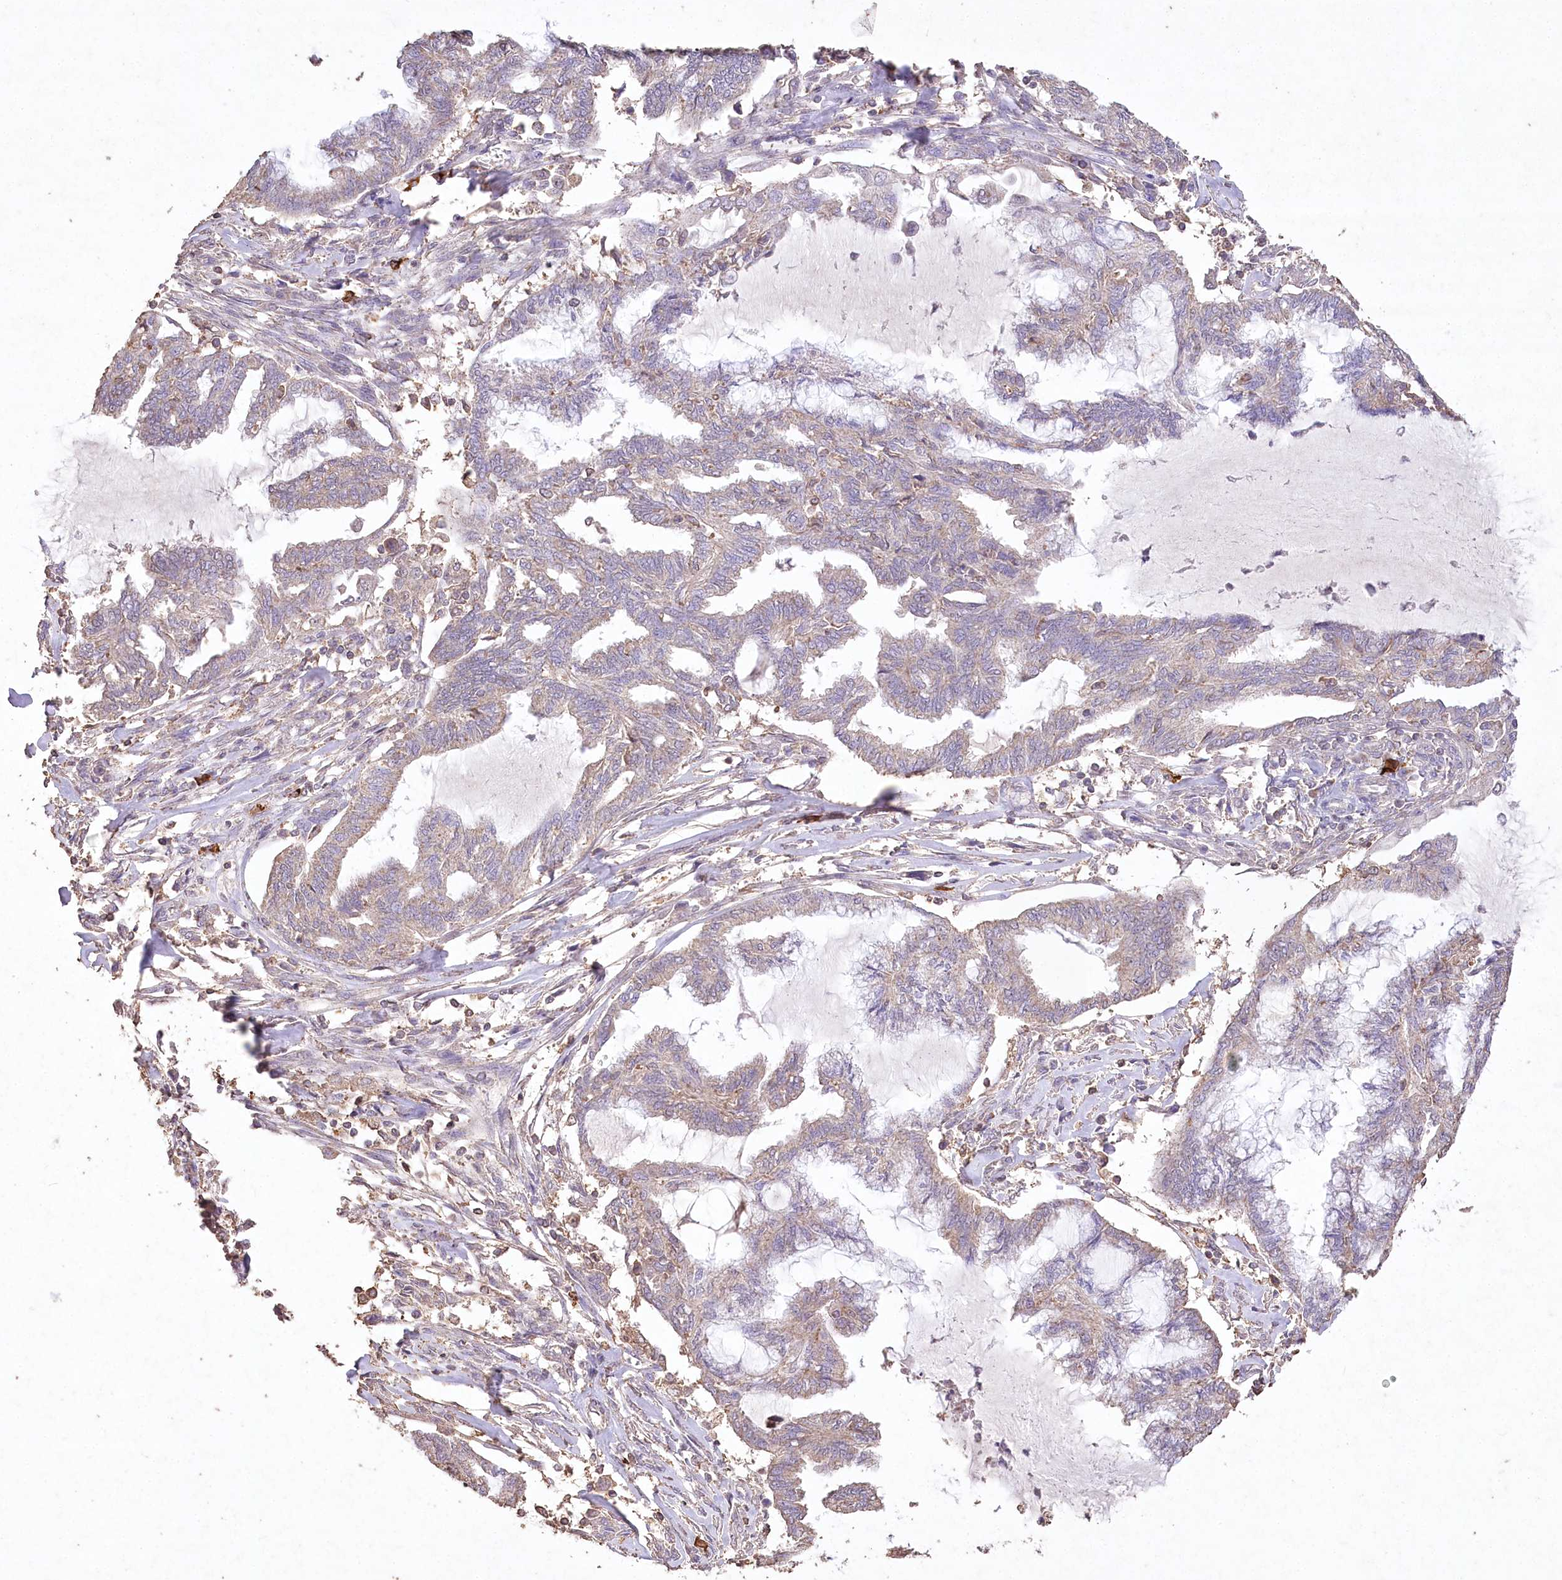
{"staining": {"intensity": "weak", "quantity": "<25%", "location": "cytoplasmic/membranous"}, "tissue": "endometrial cancer", "cell_type": "Tumor cells", "image_type": "cancer", "snomed": [{"axis": "morphology", "description": "Adenocarcinoma, NOS"}, {"axis": "topography", "description": "Endometrium"}], "caption": "The histopathology image exhibits no staining of tumor cells in endometrial cancer.", "gene": "IREB2", "patient": {"sex": "female", "age": 86}}